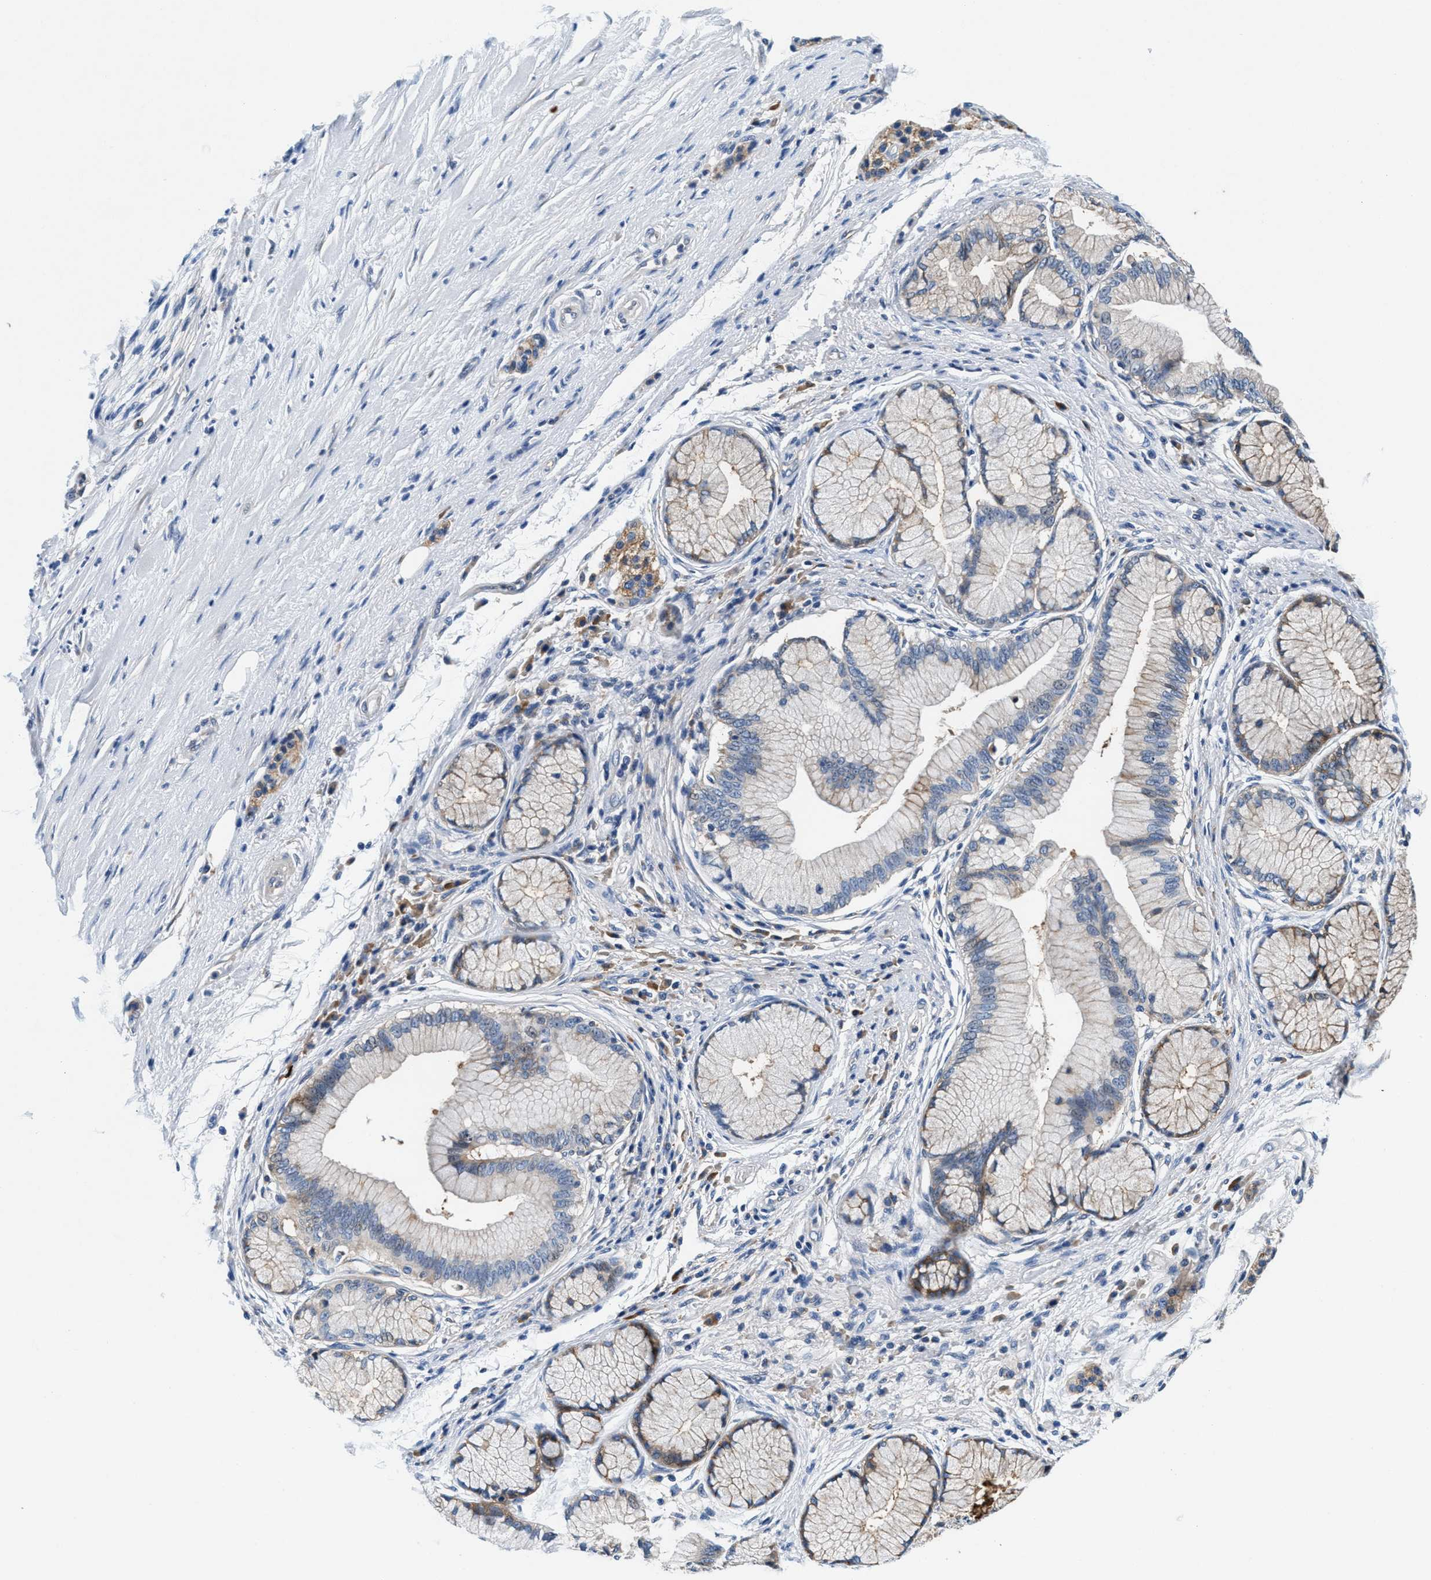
{"staining": {"intensity": "weak", "quantity": "<25%", "location": "cytoplasmic/membranous"}, "tissue": "pancreatic cancer", "cell_type": "Tumor cells", "image_type": "cancer", "snomed": [{"axis": "morphology", "description": "Adenocarcinoma, NOS"}, {"axis": "topography", "description": "Pancreas"}], "caption": "The image shows no significant positivity in tumor cells of adenocarcinoma (pancreatic).", "gene": "SLFN11", "patient": {"sex": "female", "age": 70}}